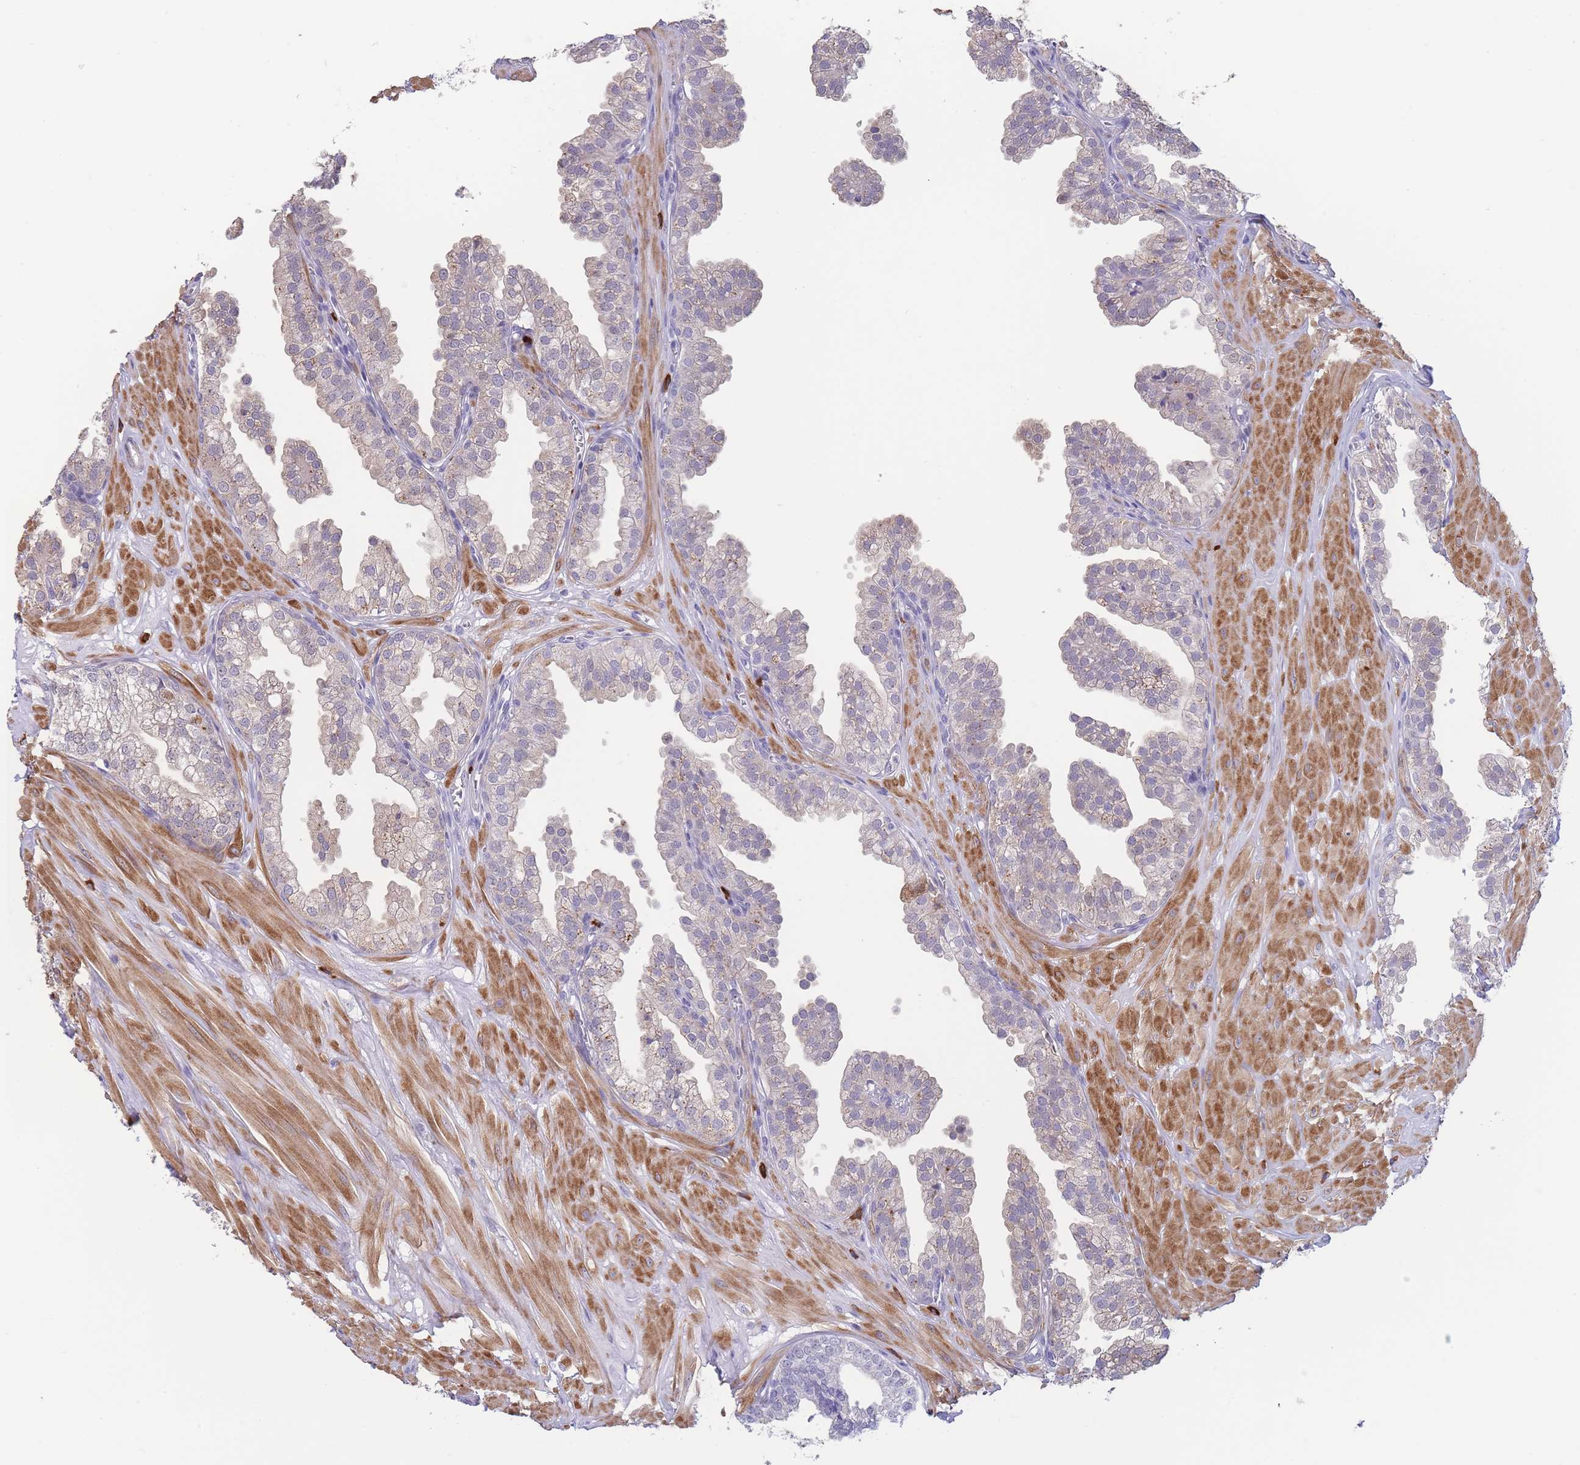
{"staining": {"intensity": "moderate", "quantity": "<25%", "location": "cytoplasmic/membranous"}, "tissue": "prostate", "cell_type": "Glandular cells", "image_type": "normal", "snomed": [{"axis": "morphology", "description": "Normal tissue, NOS"}, {"axis": "topography", "description": "Prostate"}, {"axis": "topography", "description": "Peripheral nerve tissue"}], "caption": "The micrograph shows immunohistochemical staining of normal prostate. There is moderate cytoplasmic/membranous positivity is identified in about <25% of glandular cells.", "gene": "ASAP3", "patient": {"sex": "male", "age": 55}}